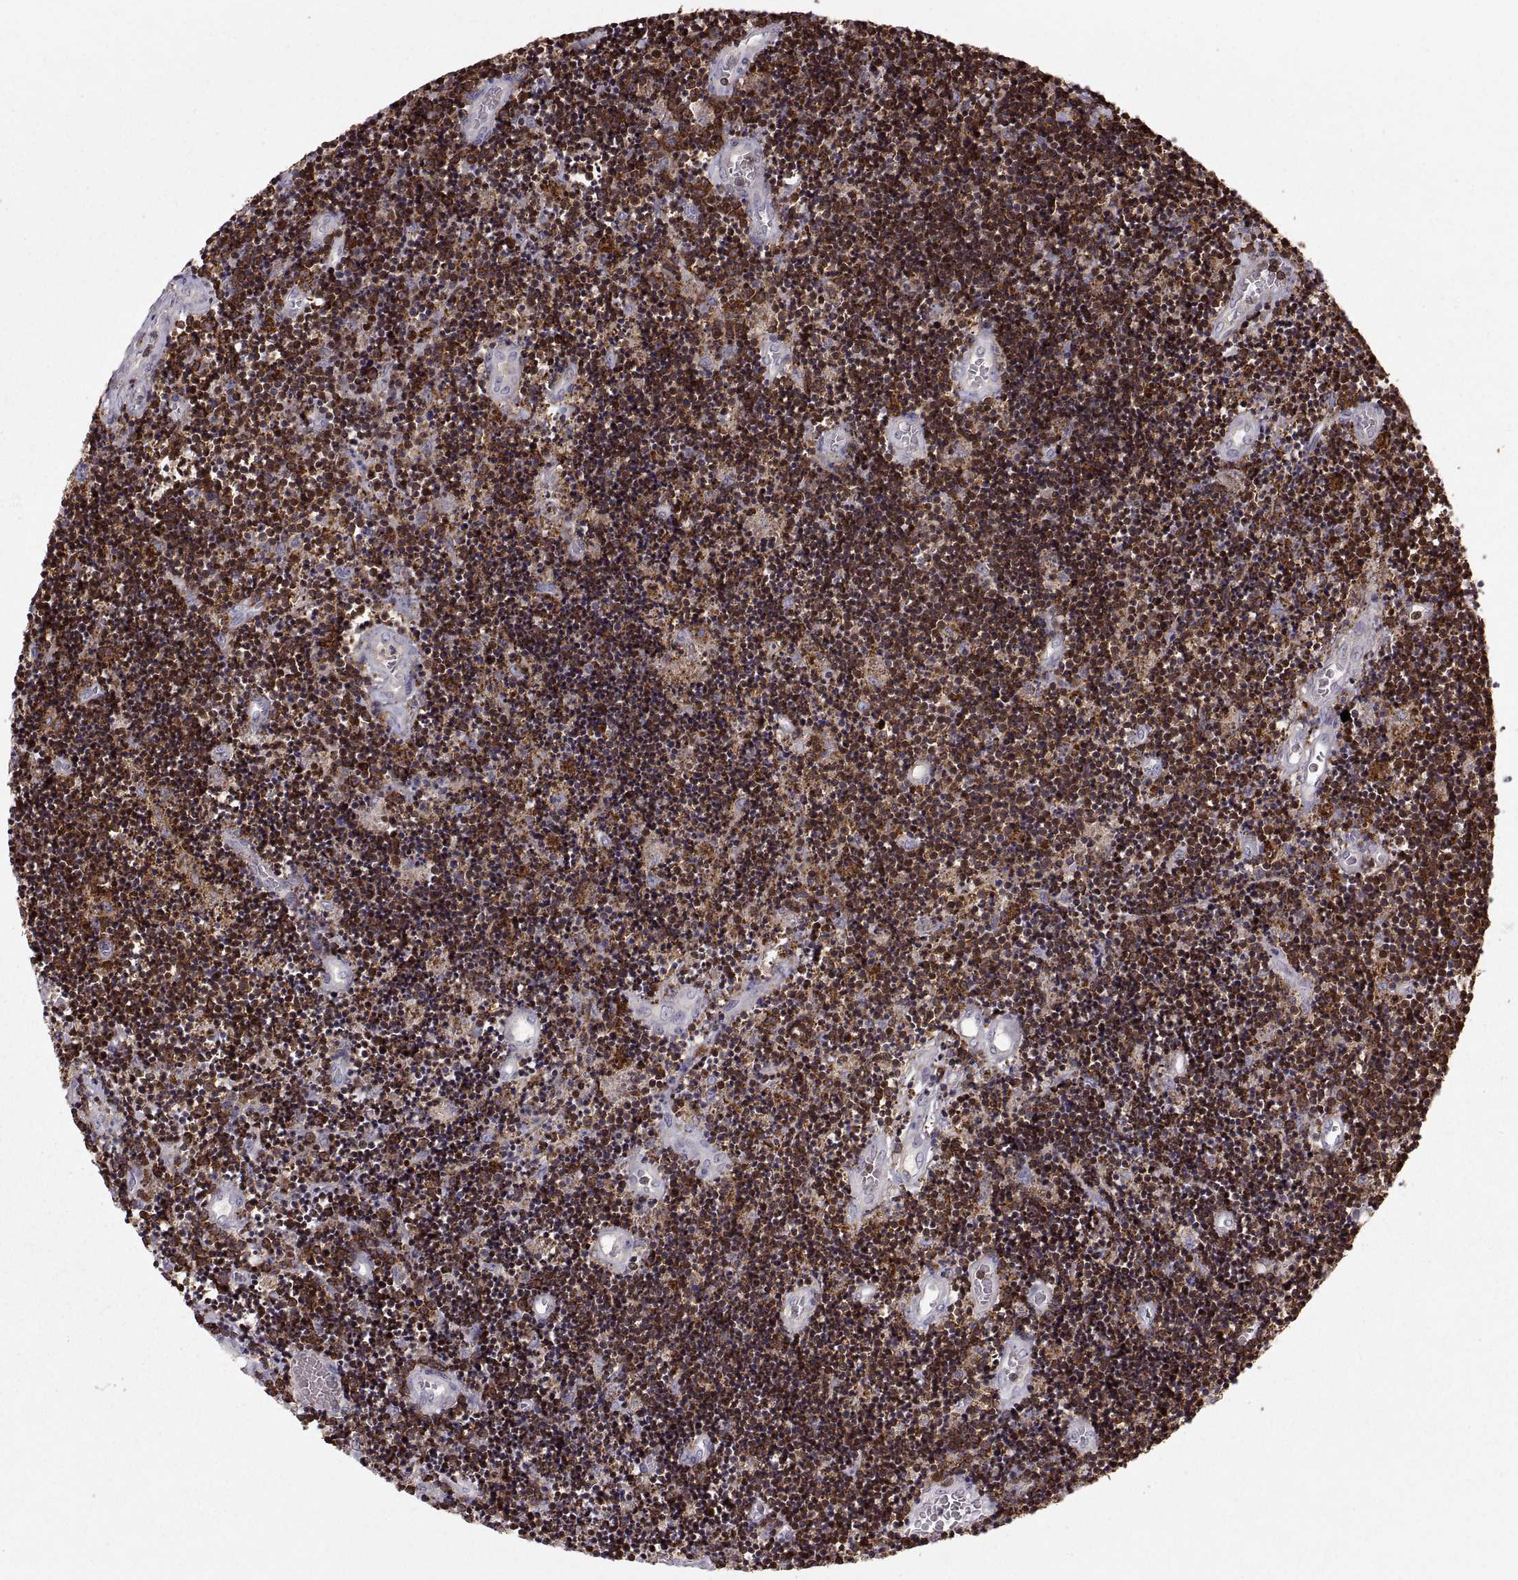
{"staining": {"intensity": "strong", "quantity": ">75%", "location": "cytoplasmic/membranous"}, "tissue": "lymphoma", "cell_type": "Tumor cells", "image_type": "cancer", "snomed": [{"axis": "morphology", "description": "Malignant lymphoma, non-Hodgkin's type, Low grade"}, {"axis": "topography", "description": "Brain"}], "caption": "Protein staining of lymphoma tissue shows strong cytoplasmic/membranous positivity in about >75% of tumor cells.", "gene": "EZR", "patient": {"sex": "female", "age": 66}}